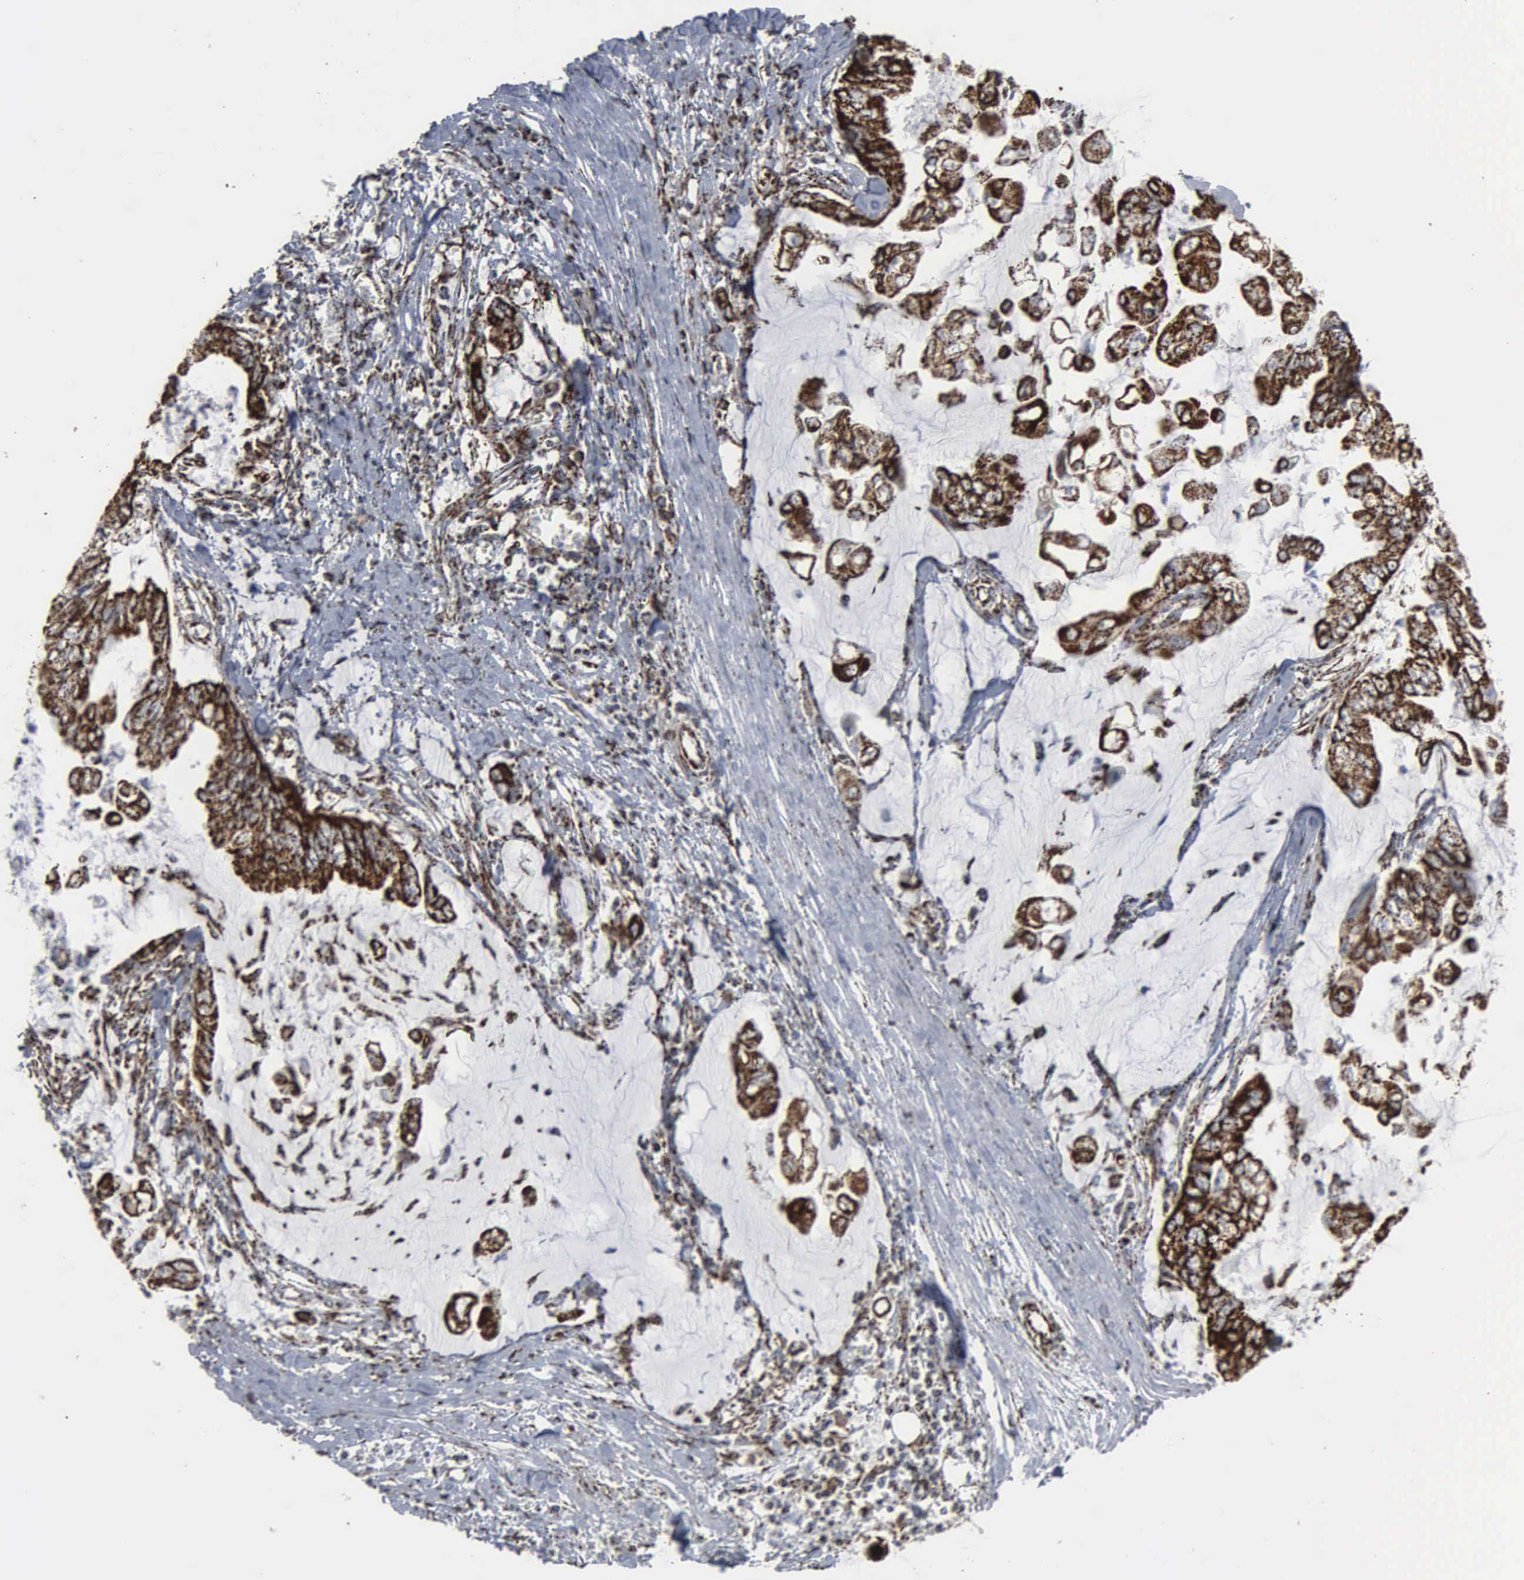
{"staining": {"intensity": "strong", "quantity": ">75%", "location": "cytoplasmic/membranous"}, "tissue": "stomach cancer", "cell_type": "Tumor cells", "image_type": "cancer", "snomed": [{"axis": "morphology", "description": "Adenocarcinoma, NOS"}, {"axis": "topography", "description": "Stomach, upper"}], "caption": "A brown stain highlights strong cytoplasmic/membranous positivity of a protein in stomach adenocarcinoma tumor cells.", "gene": "HSPA9", "patient": {"sex": "male", "age": 80}}